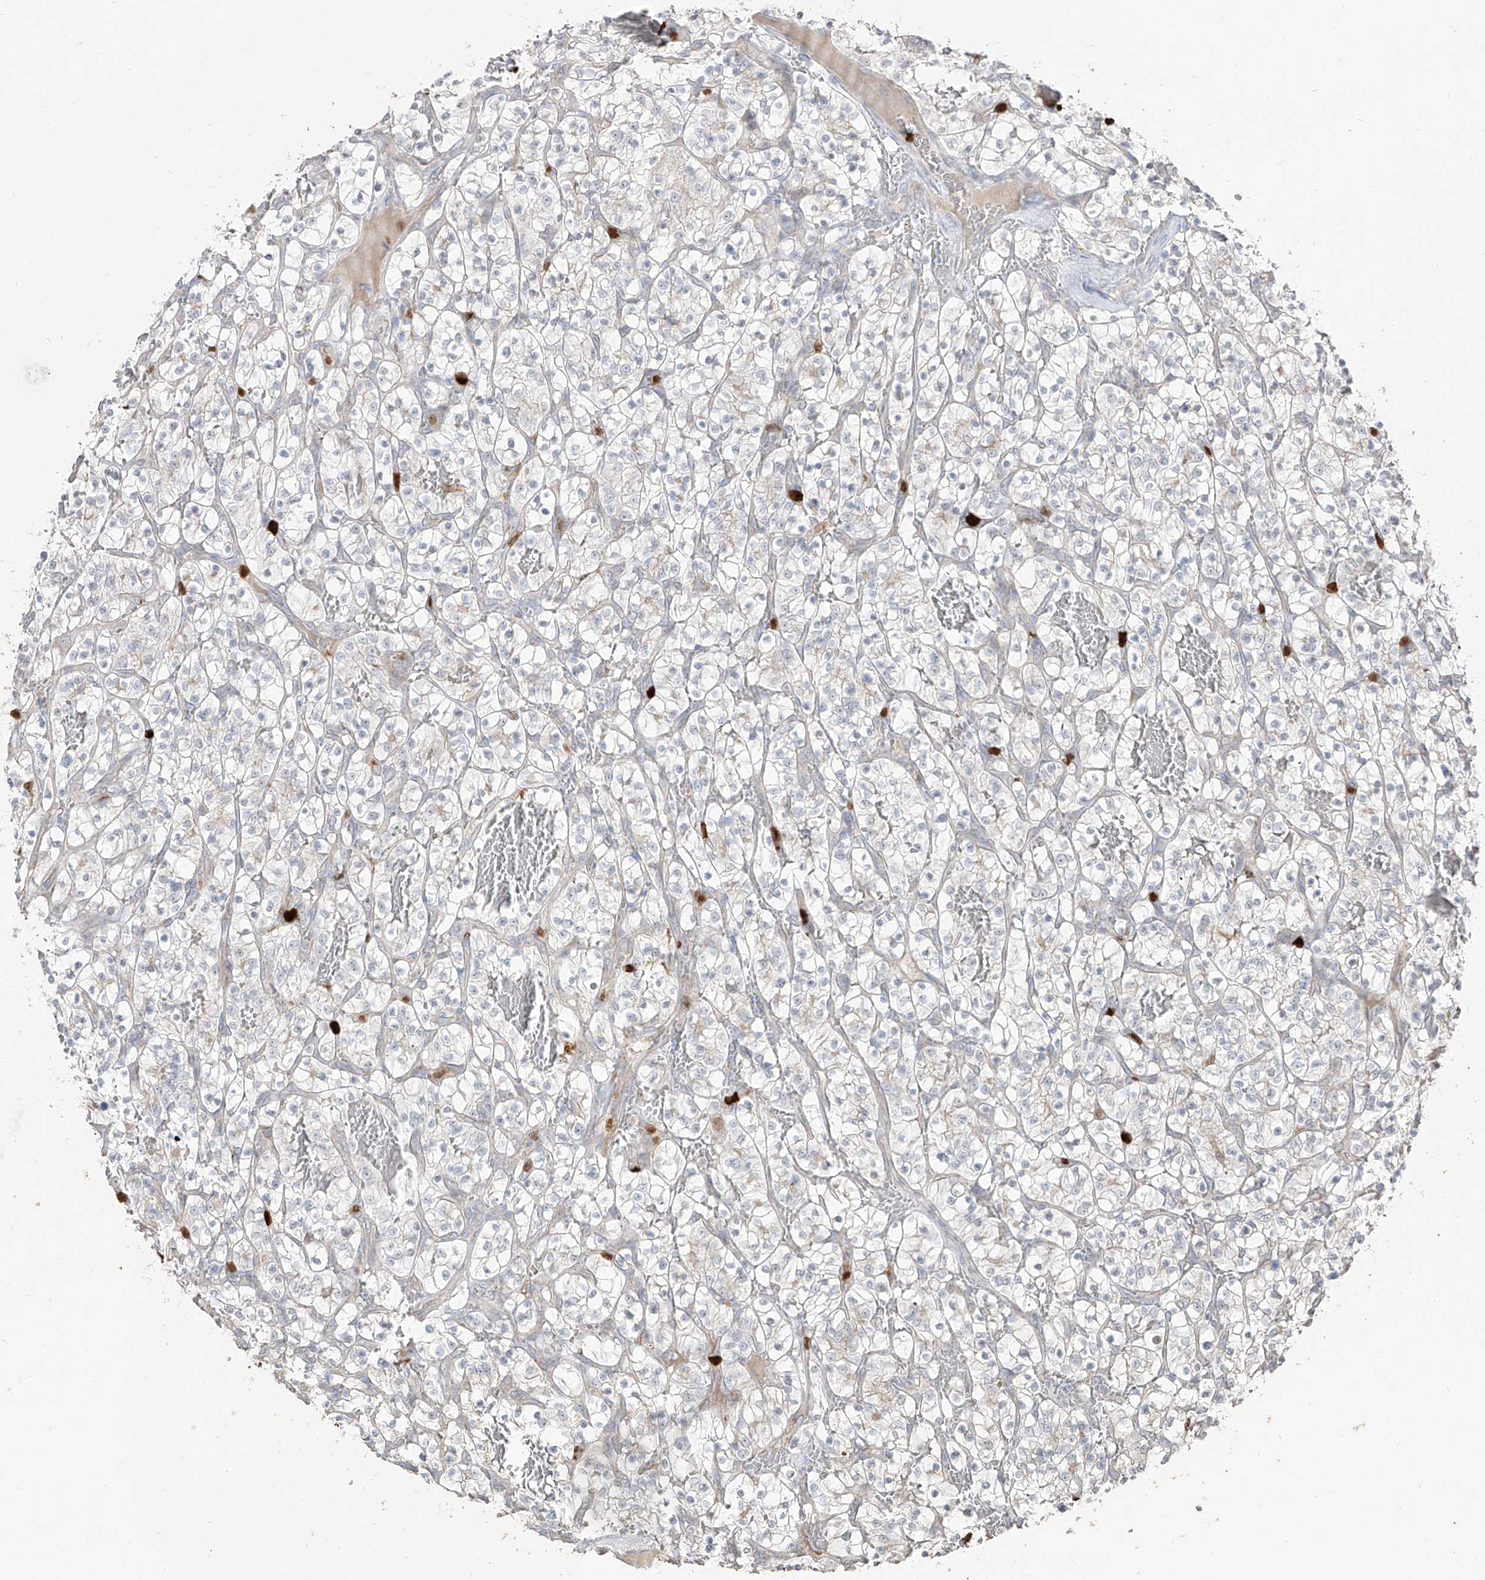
{"staining": {"intensity": "negative", "quantity": "none", "location": "none"}, "tissue": "renal cancer", "cell_type": "Tumor cells", "image_type": "cancer", "snomed": [{"axis": "morphology", "description": "Adenocarcinoma, NOS"}, {"axis": "topography", "description": "Kidney"}], "caption": "The histopathology image displays no staining of tumor cells in renal cancer (adenocarcinoma).", "gene": "ZNF227", "patient": {"sex": "female", "age": 57}}